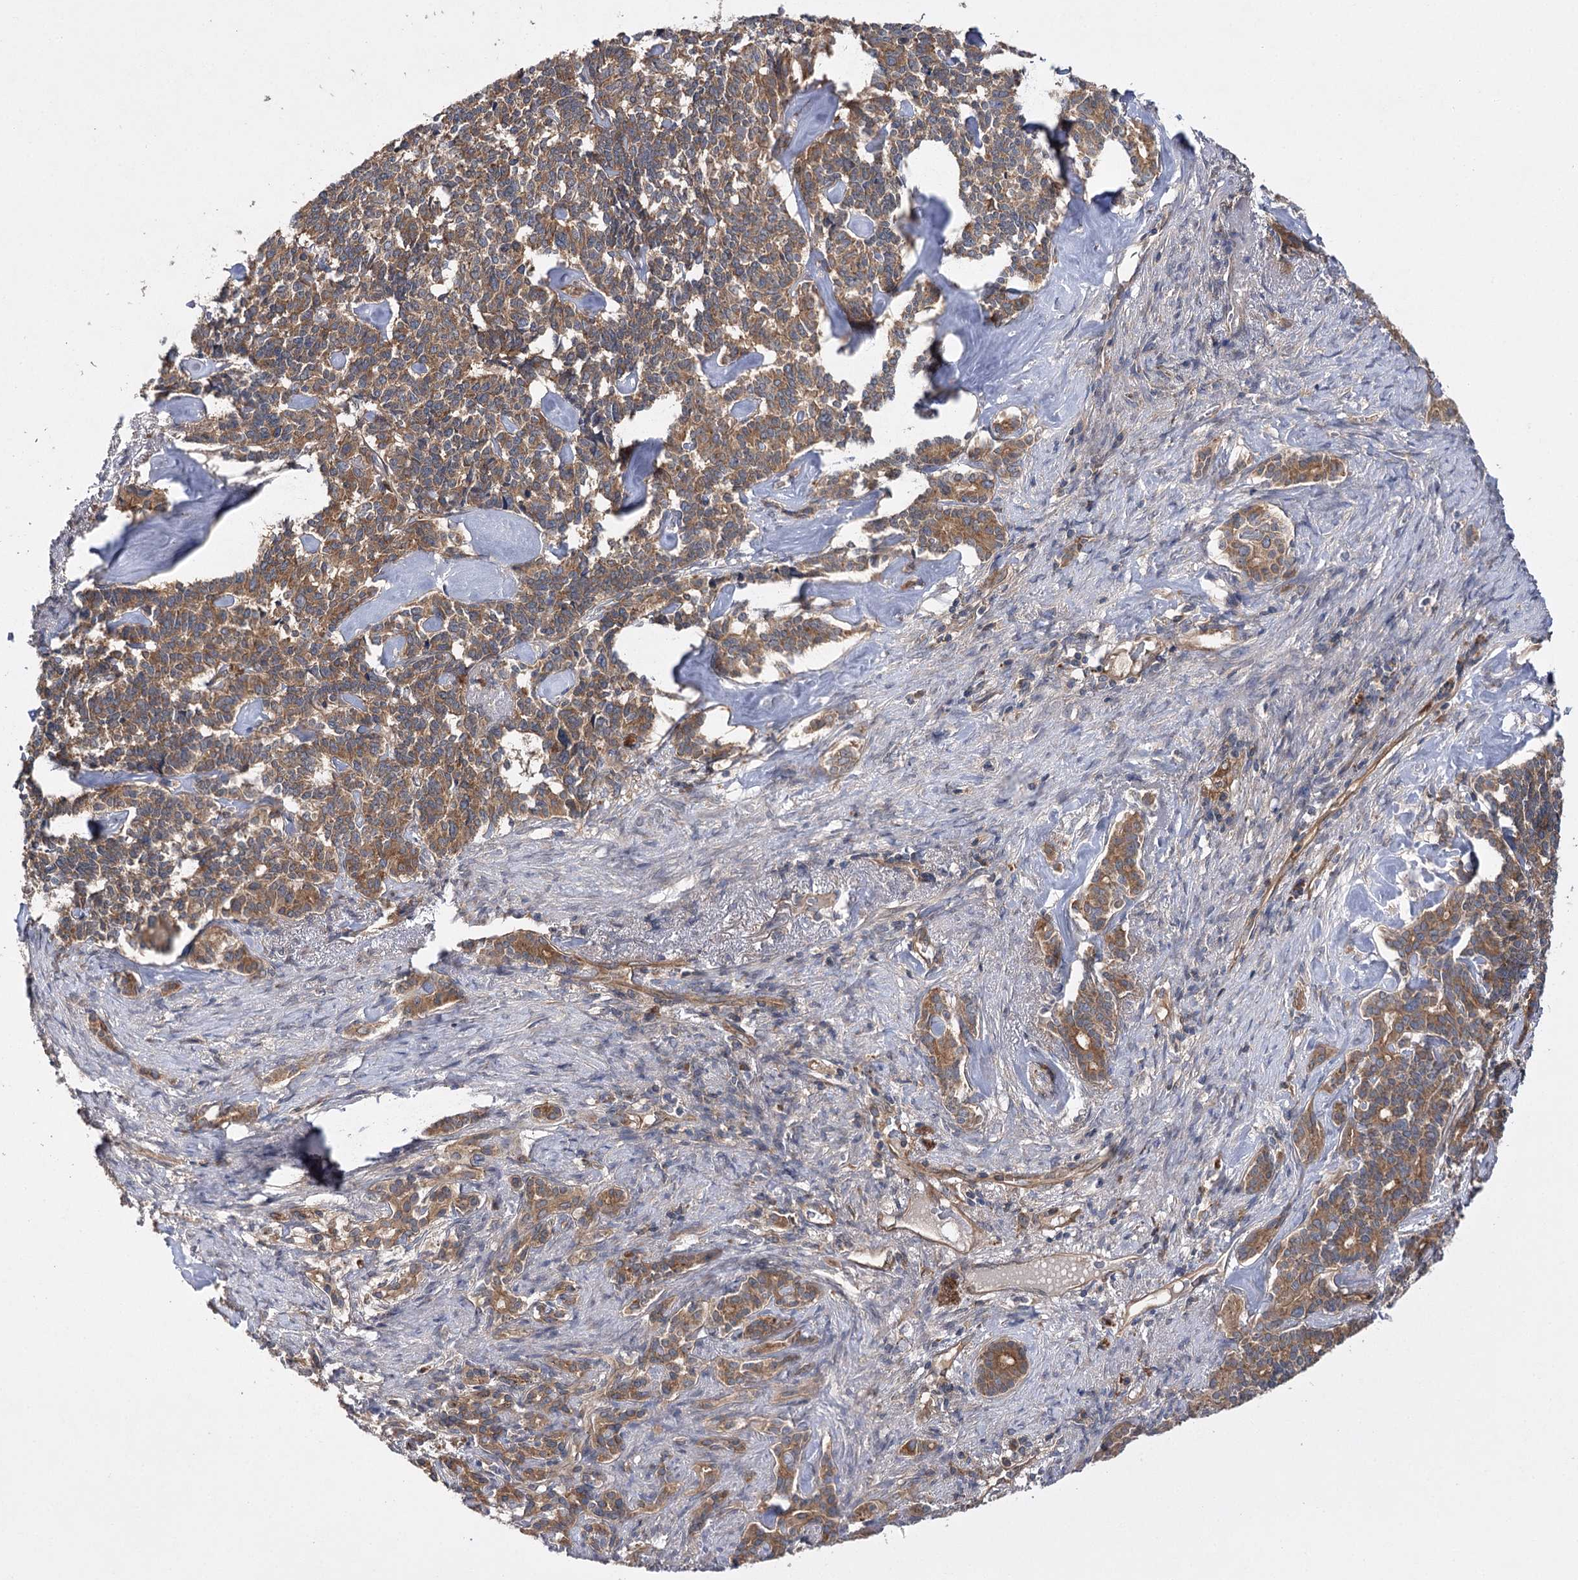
{"staining": {"intensity": "moderate", "quantity": ">75%", "location": "cytoplasmic/membranous"}, "tissue": "pancreatic cancer", "cell_type": "Tumor cells", "image_type": "cancer", "snomed": [{"axis": "morphology", "description": "Adenocarcinoma, NOS"}, {"axis": "topography", "description": "Pancreas"}], "caption": "Adenocarcinoma (pancreatic) was stained to show a protein in brown. There is medium levels of moderate cytoplasmic/membranous expression in approximately >75% of tumor cells.", "gene": "BCR", "patient": {"sex": "female", "age": 74}}